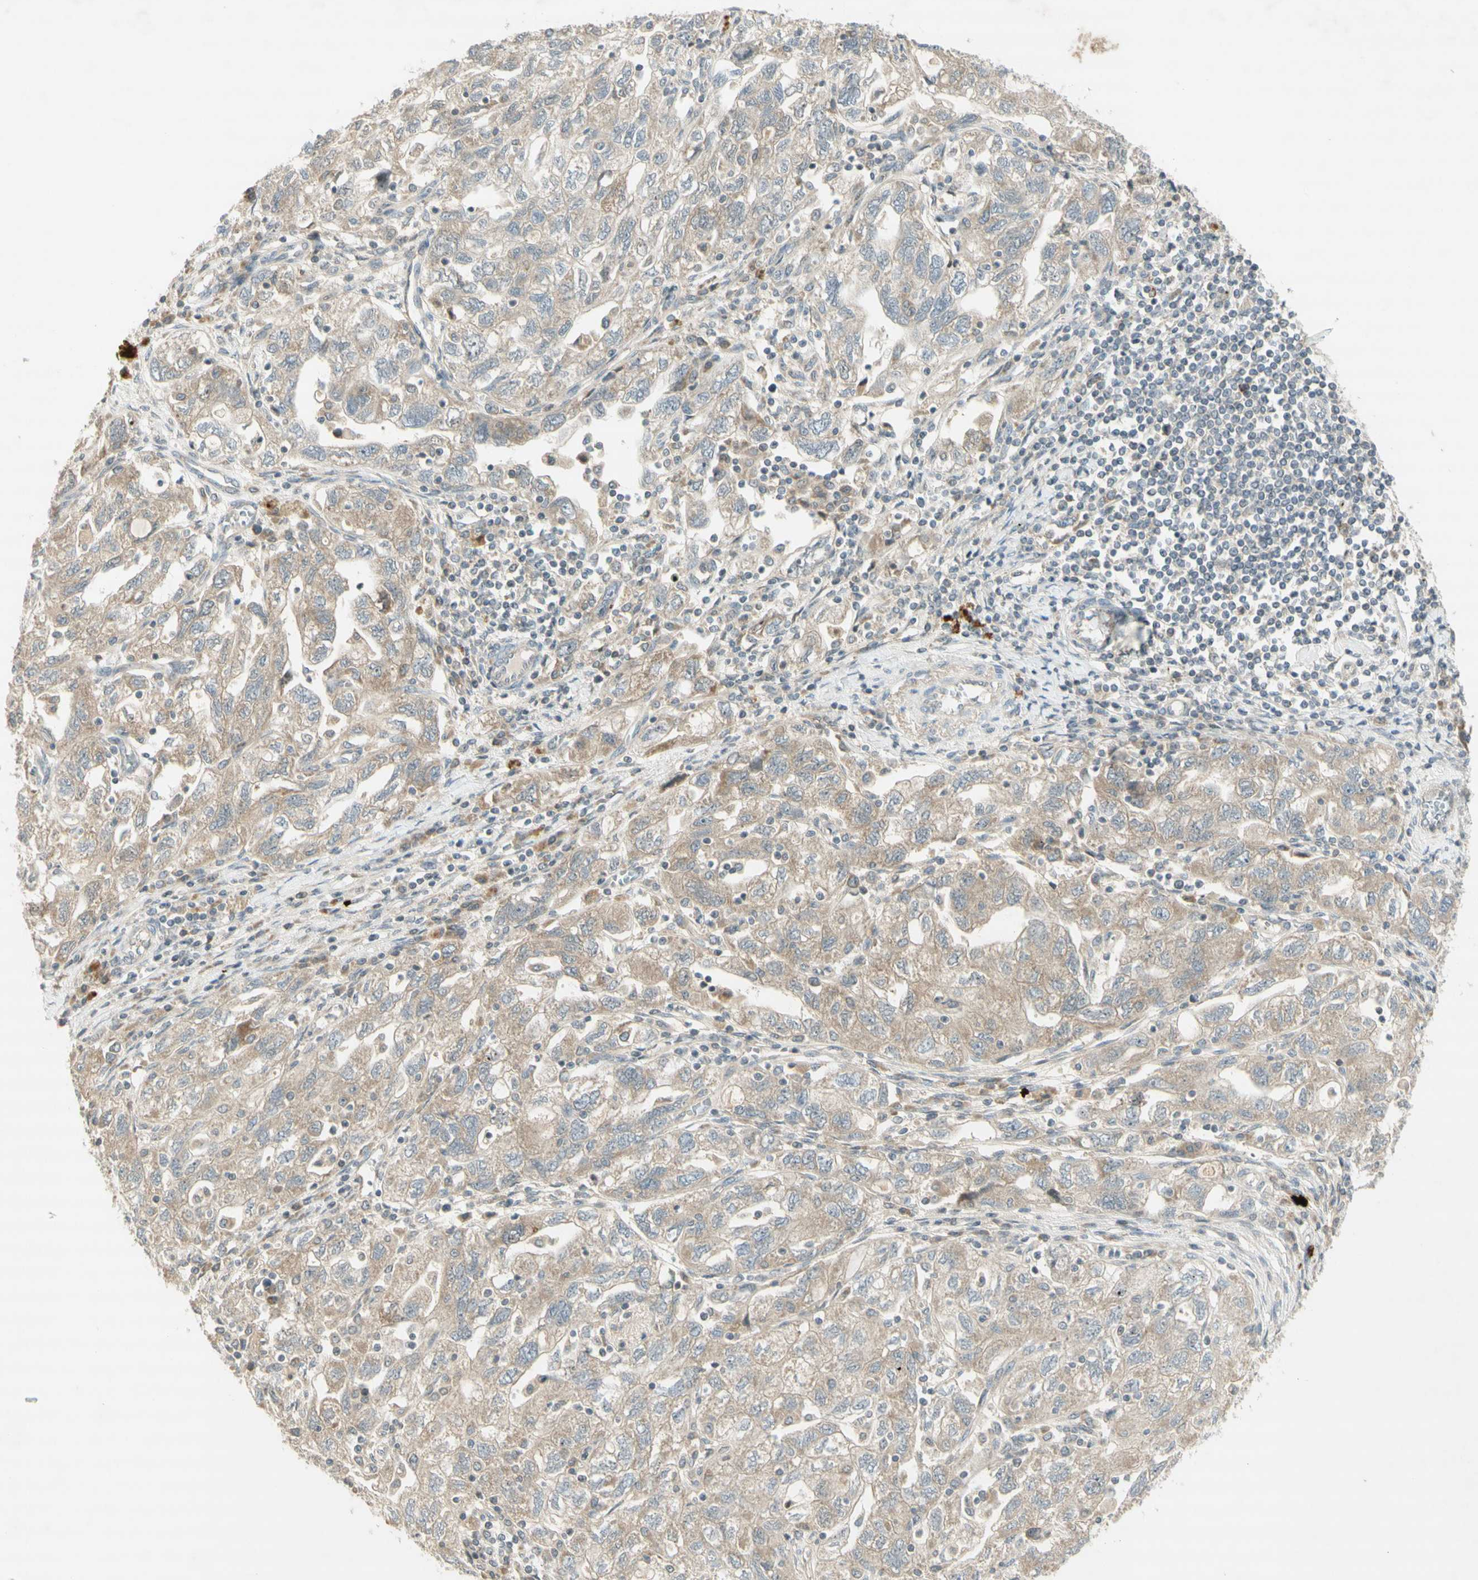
{"staining": {"intensity": "weak", "quantity": ">75%", "location": "cytoplasmic/membranous"}, "tissue": "ovarian cancer", "cell_type": "Tumor cells", "image_type": "cancer", "snomed": [{"axis": "morphology", "description": "Carcinoma, NOS"}, {"axis": "morphology", "description": "Cystadenocarcinoma, serous, NOS"}, {"axis": "topography", "description": "Ovary"}], "caption": "High-power microscopy captured an immunohistochemistry (IHC) histopathology image of ovarian serous cystadenocarcinoma, revealing weak cytoplasmic/membranous staining in about >75% of tumor cells.", "gene": "ETF1", "patient": {"sex": "female", "age": 69}}